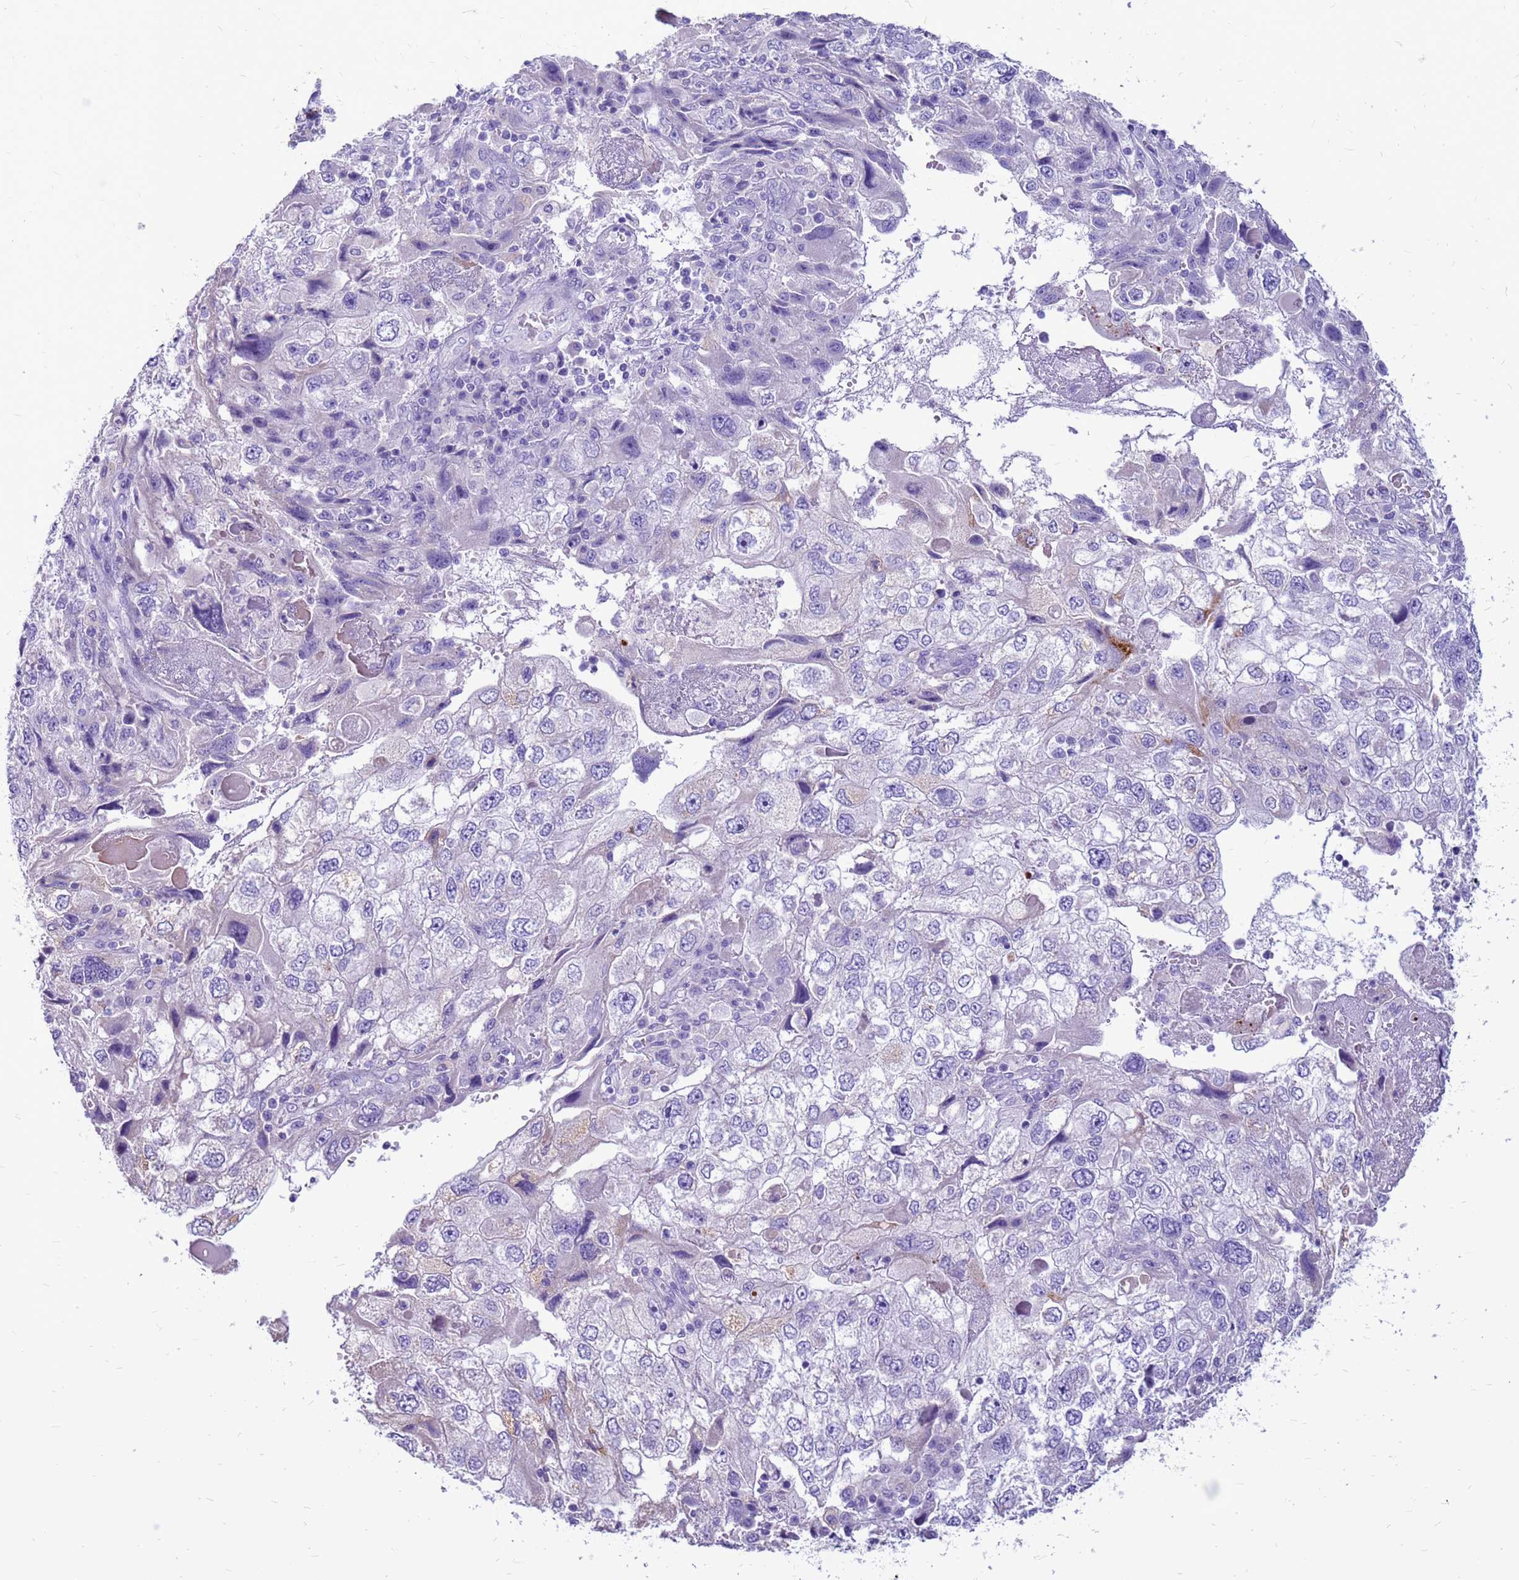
{"staining": {"intensity": "moderate", "quantity": "<25%", "location": "cytoplasmic/membranous"}, "tissue": "endometrial cancer", "cell_type": "Tumor cells", "image_type": "cancer", "snomed": [{"axis": "morphology", "description": "Adenocarcinoma, NOS"}, {"axis": "topography", "description": "Endometrium"}], "caption": "A photomicrograph of human adenocarcinoma (endometrial) stained for a protein reveals moderate cytoplasmic/membranous brown staining in tumor cells. (IHC, brightfield microscopy, high magnification).", "gene": "PDE10A", "patient": {"sex": "female", "age": 49}}